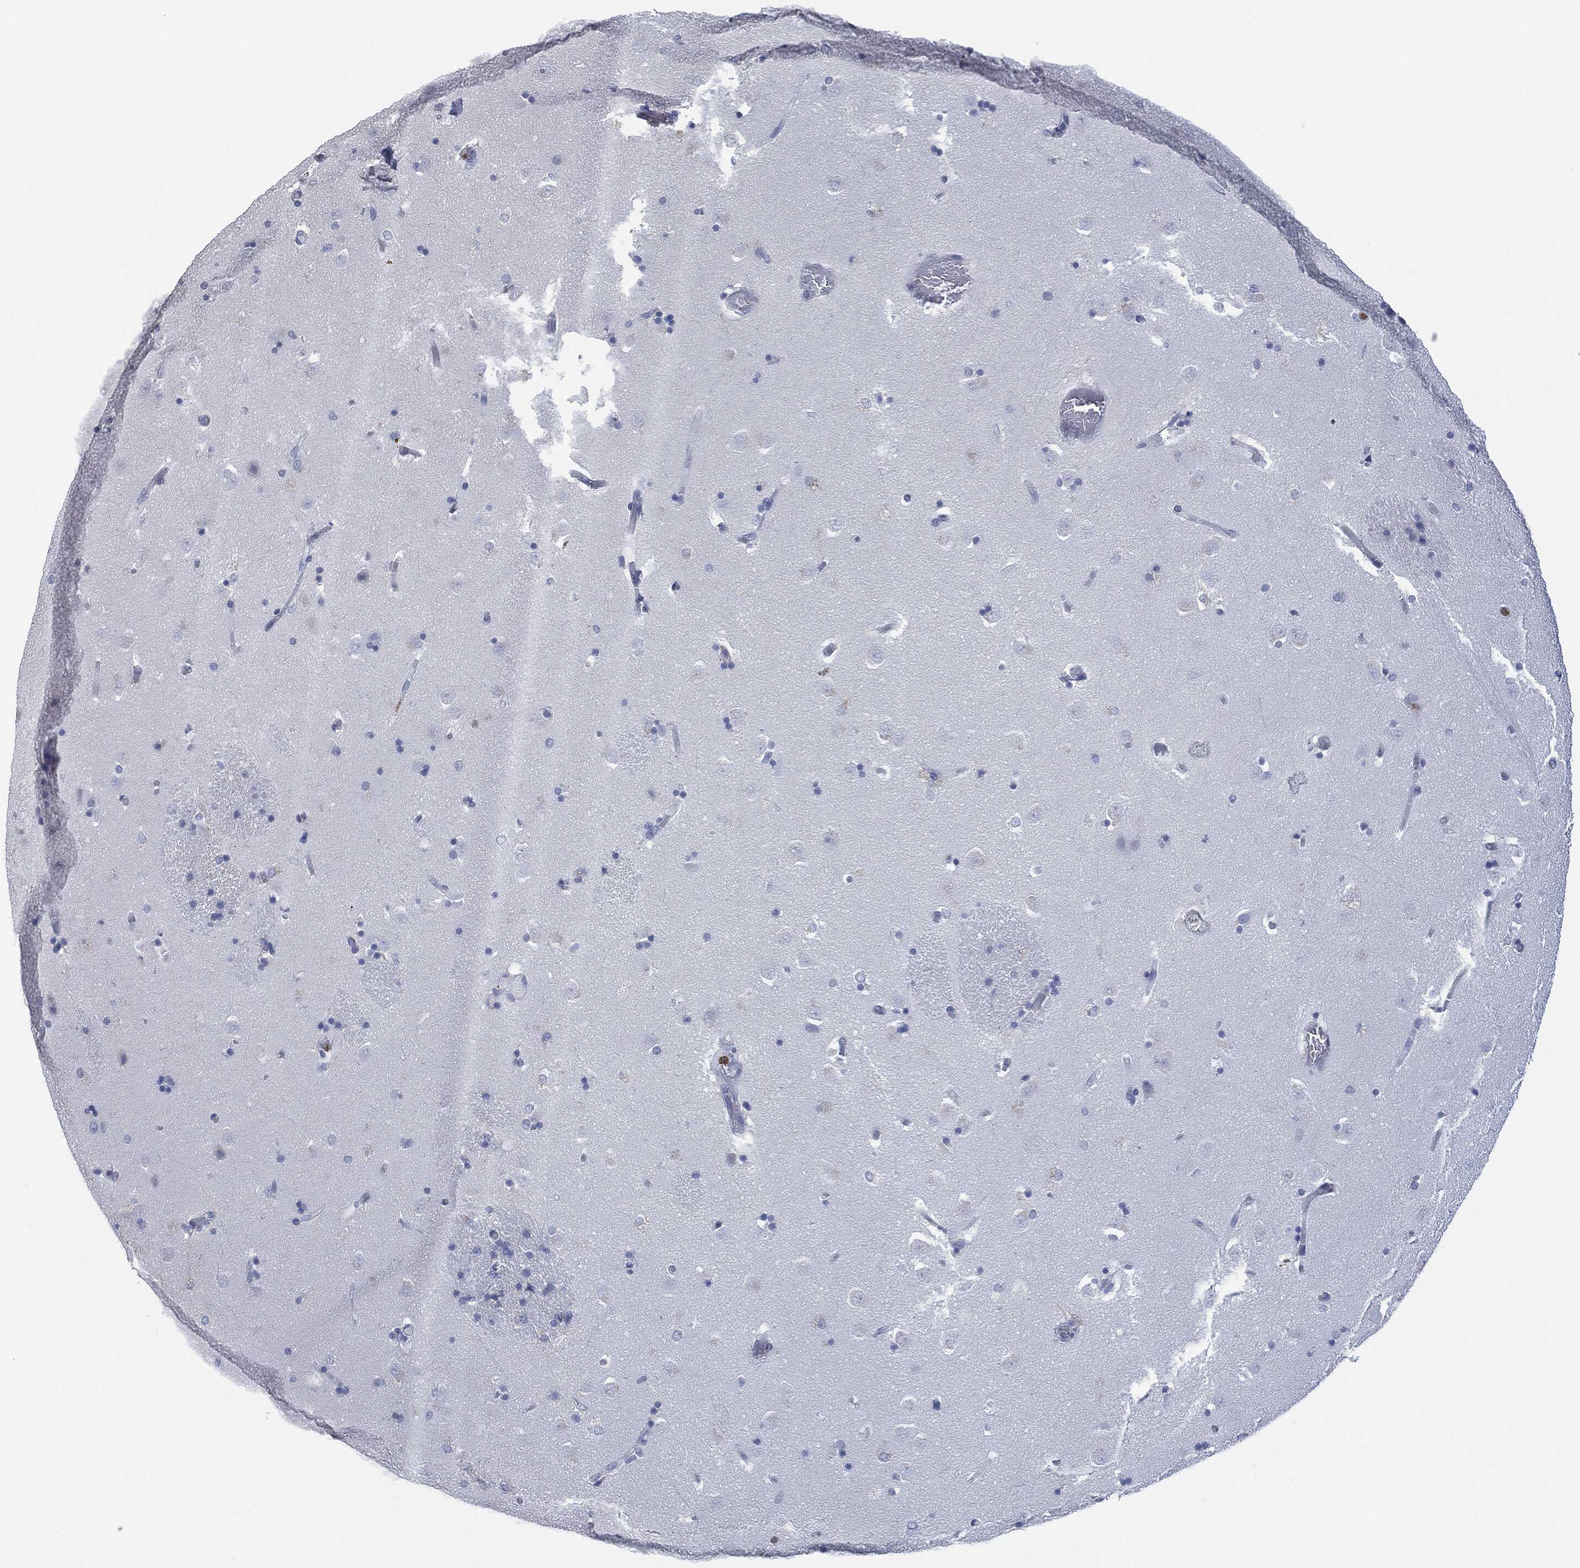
{"staining": {"intensity": "negative", "quantity": "none", "location": "none"}, "tissue": "caudate", "cell_type": "Glial cells", "image_type": "normal", "snomed": [{"axis": "morphology", "description": "Normal tissue, NOS"}, {"axis": "topography", "description": "Lateral ventricle wall"}], "caption": "Human caudate stained for a protein using immunohistochemistry (IHC) shows no positivity in glial cells.", "gene": "CEACAM8", "patient": {"sex": "male", "age": 51}}